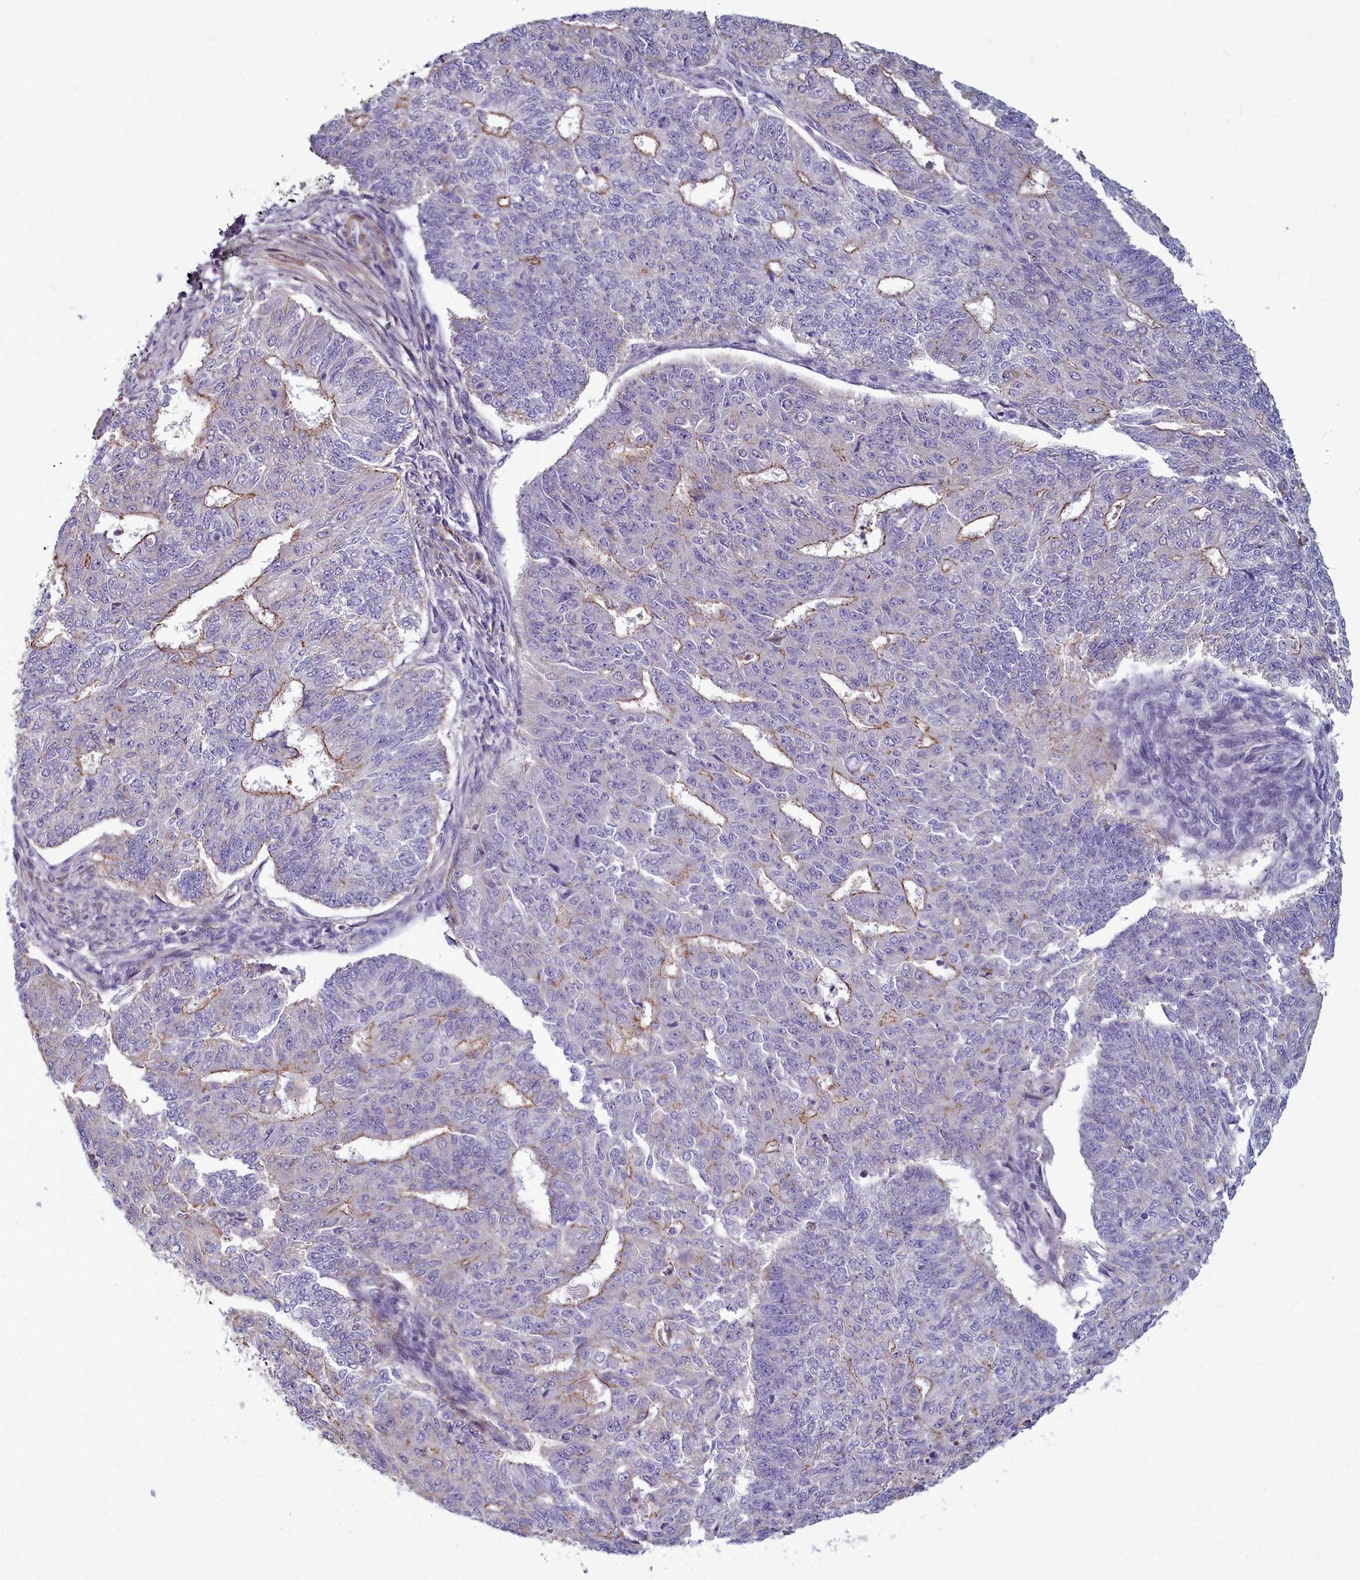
{"staining": {"intensity": "moderate", "quantity": "<25%", "location": "cytoplasmic/membranous"}, "tissue": "endometrial cancer", "cell_type": "Tumor cells", "image_type": "cancer", "snomed": [{"axis": "morphology", "description": "Adenocarcinoma, NOS"}, {"axis": "topography", "description": "Endometrium"}], "caption": "Moderate cytoplasmic/membranous expression is present in approximately <25% of tumor cells in endometrial cancer.", "gene": "TTC5", "patient": {"sex": "female", "age": 32}}